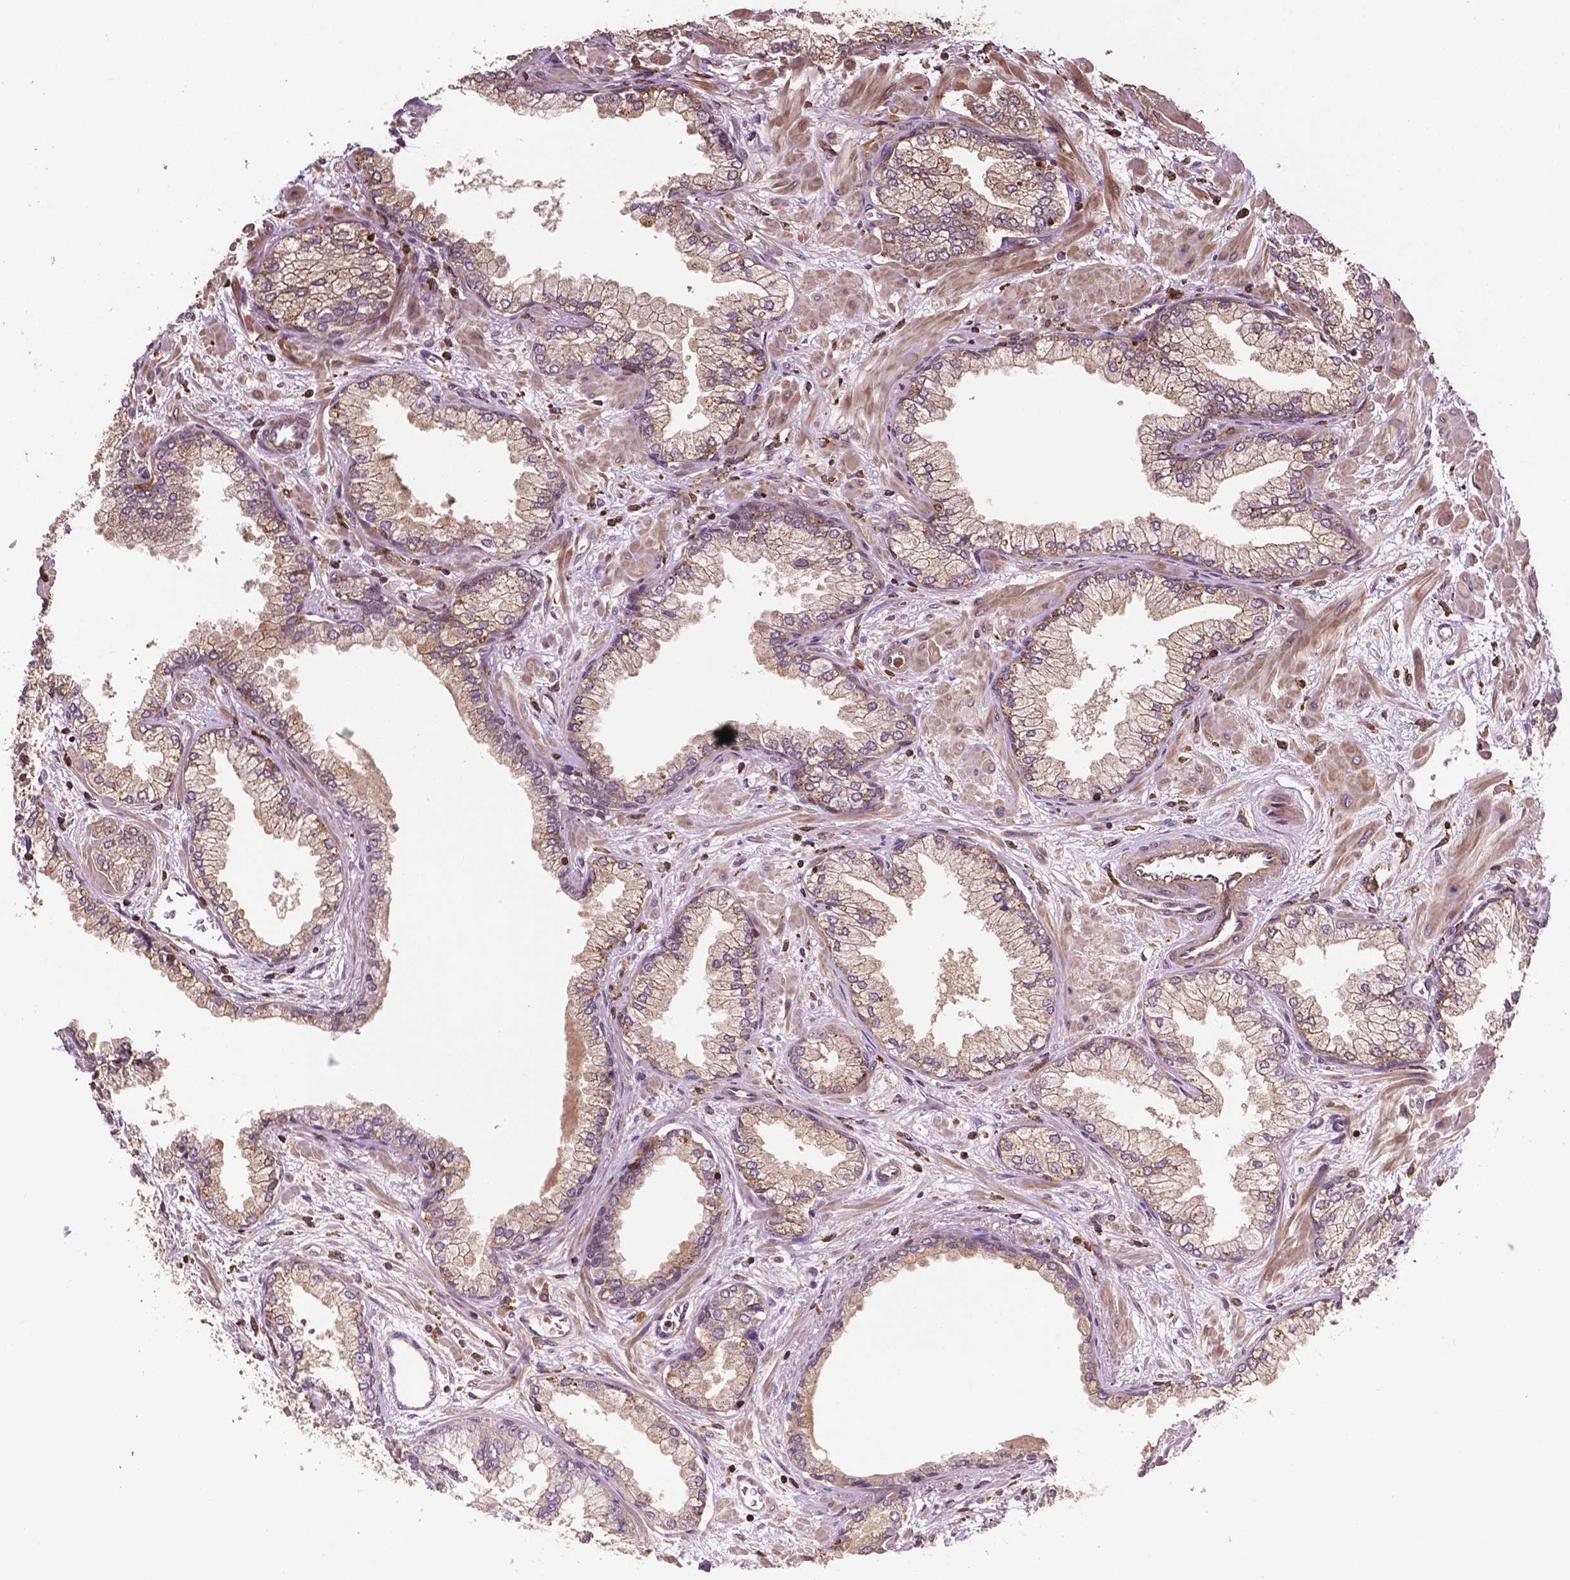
{"staining": {"intensity": "weak", "quantity": ">75%", "location": "cytoplasmic/membranous"}, "tissue": "prostate cancer", "cell_type": "Tumor cells", "image_type": "cancer", "snomed": [{"axis": "morphology", "description": "Adenocarcinoma, Low grade"}, {"axis": "topography", "description": "Prostate"}], "caption": "High-magnification brightfield microscopy of adenocarcinoma (low-grade) (prostate) stained with DAB (brown) and counterstained with hematoxylin (blue). tumor cells exhibit weak cytoplasmic/membranous expression is identified in approximately>75% of cells.", "gene": "ZMYND19", "patient": {"sex": "male", "age": 55}}